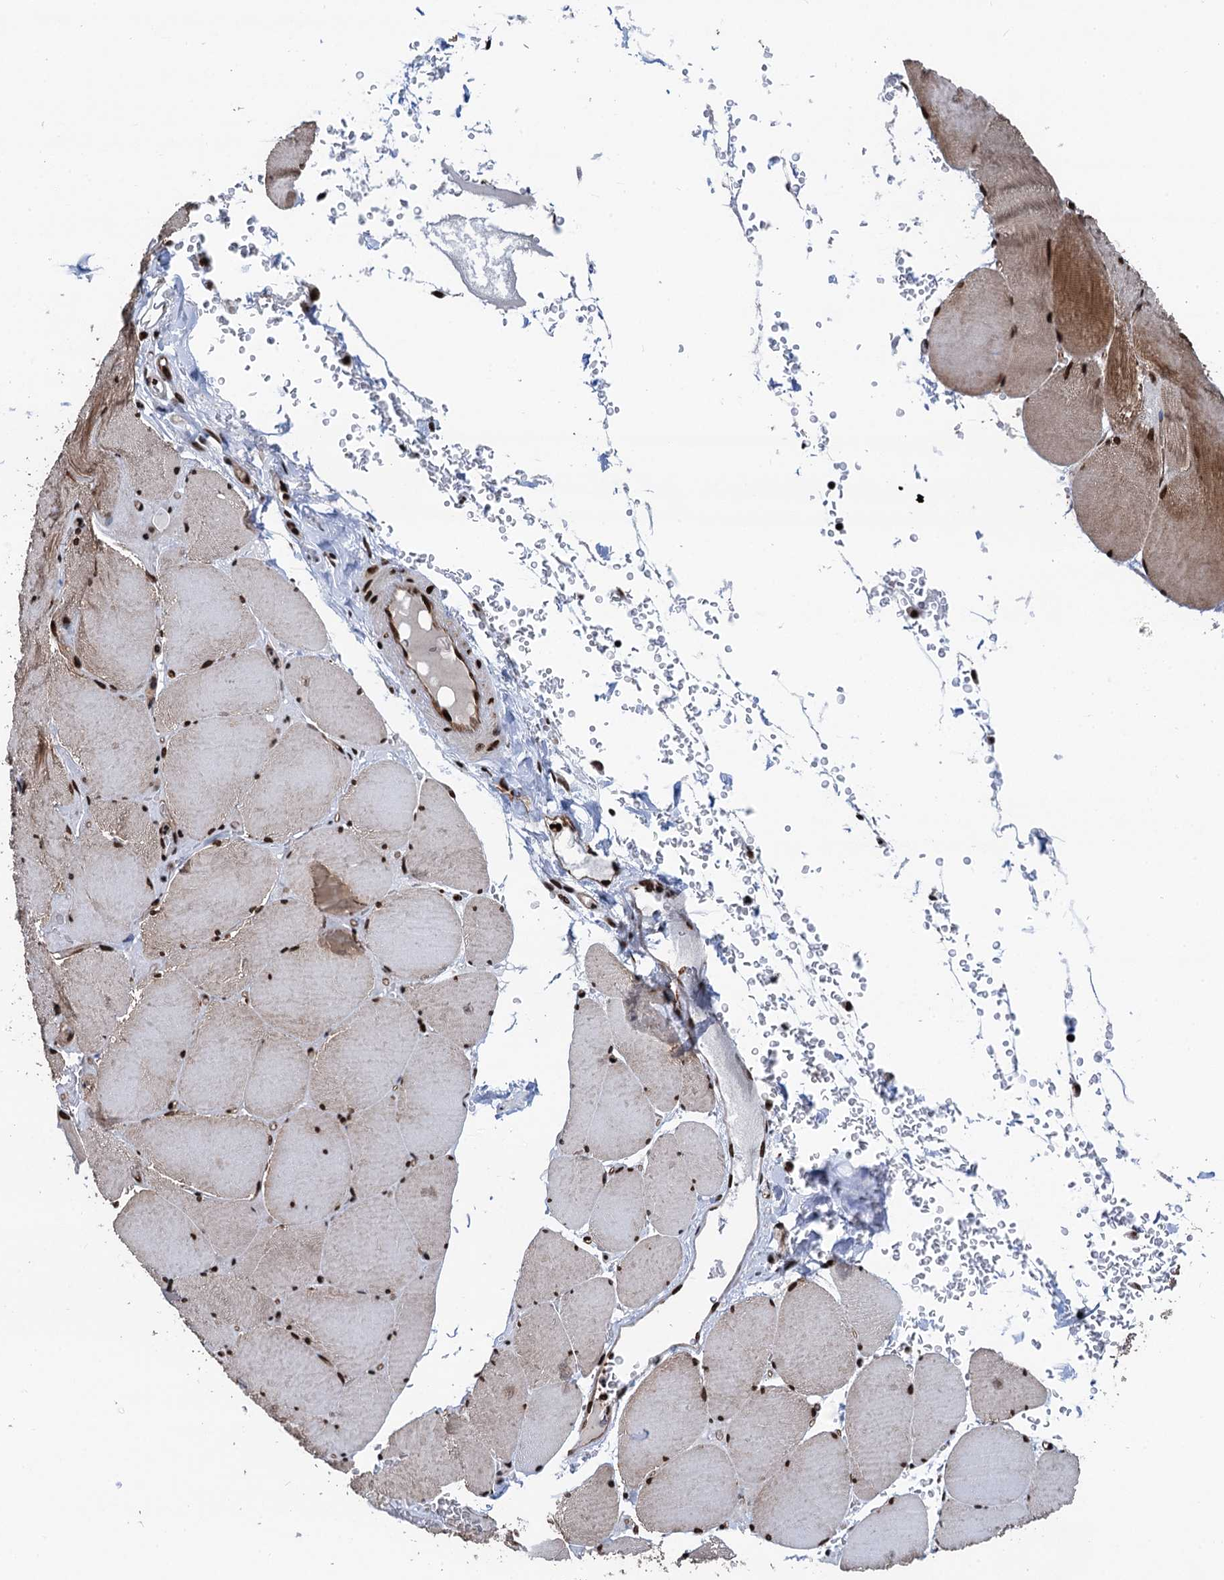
{"staining": {"intensity": "moderate", "quantity": ">75%", "location": "cytoplasmic/membranous,nuclear"}, "tissue": "skeletal muscle", "cell_type": "Myocytes", "image_type": "normal", "snomed": [{"axis": "morphology", "description": "Normal tissue, NOS"}, {"axis": "topography", "description": "Skeletal muscle"}, {"axis": "topography", "description": "Head-Neck"}], "caption": "High-power microscopy captured an immunohistochemistry (IHC) photomicrograph of normal skeletal muscle, revealing moderate cytoplasmic/membranous,nuclear positivity in about >75% of myocytes. The protein of interest is stained brown, and the nuclei are stained in blue (DAB (3,3'-diaminobenzidine) IHC with brightfield microscopy, high magnification).", "gene": "PPP4R1", "patient": {"sex": "male", "age": 66}}